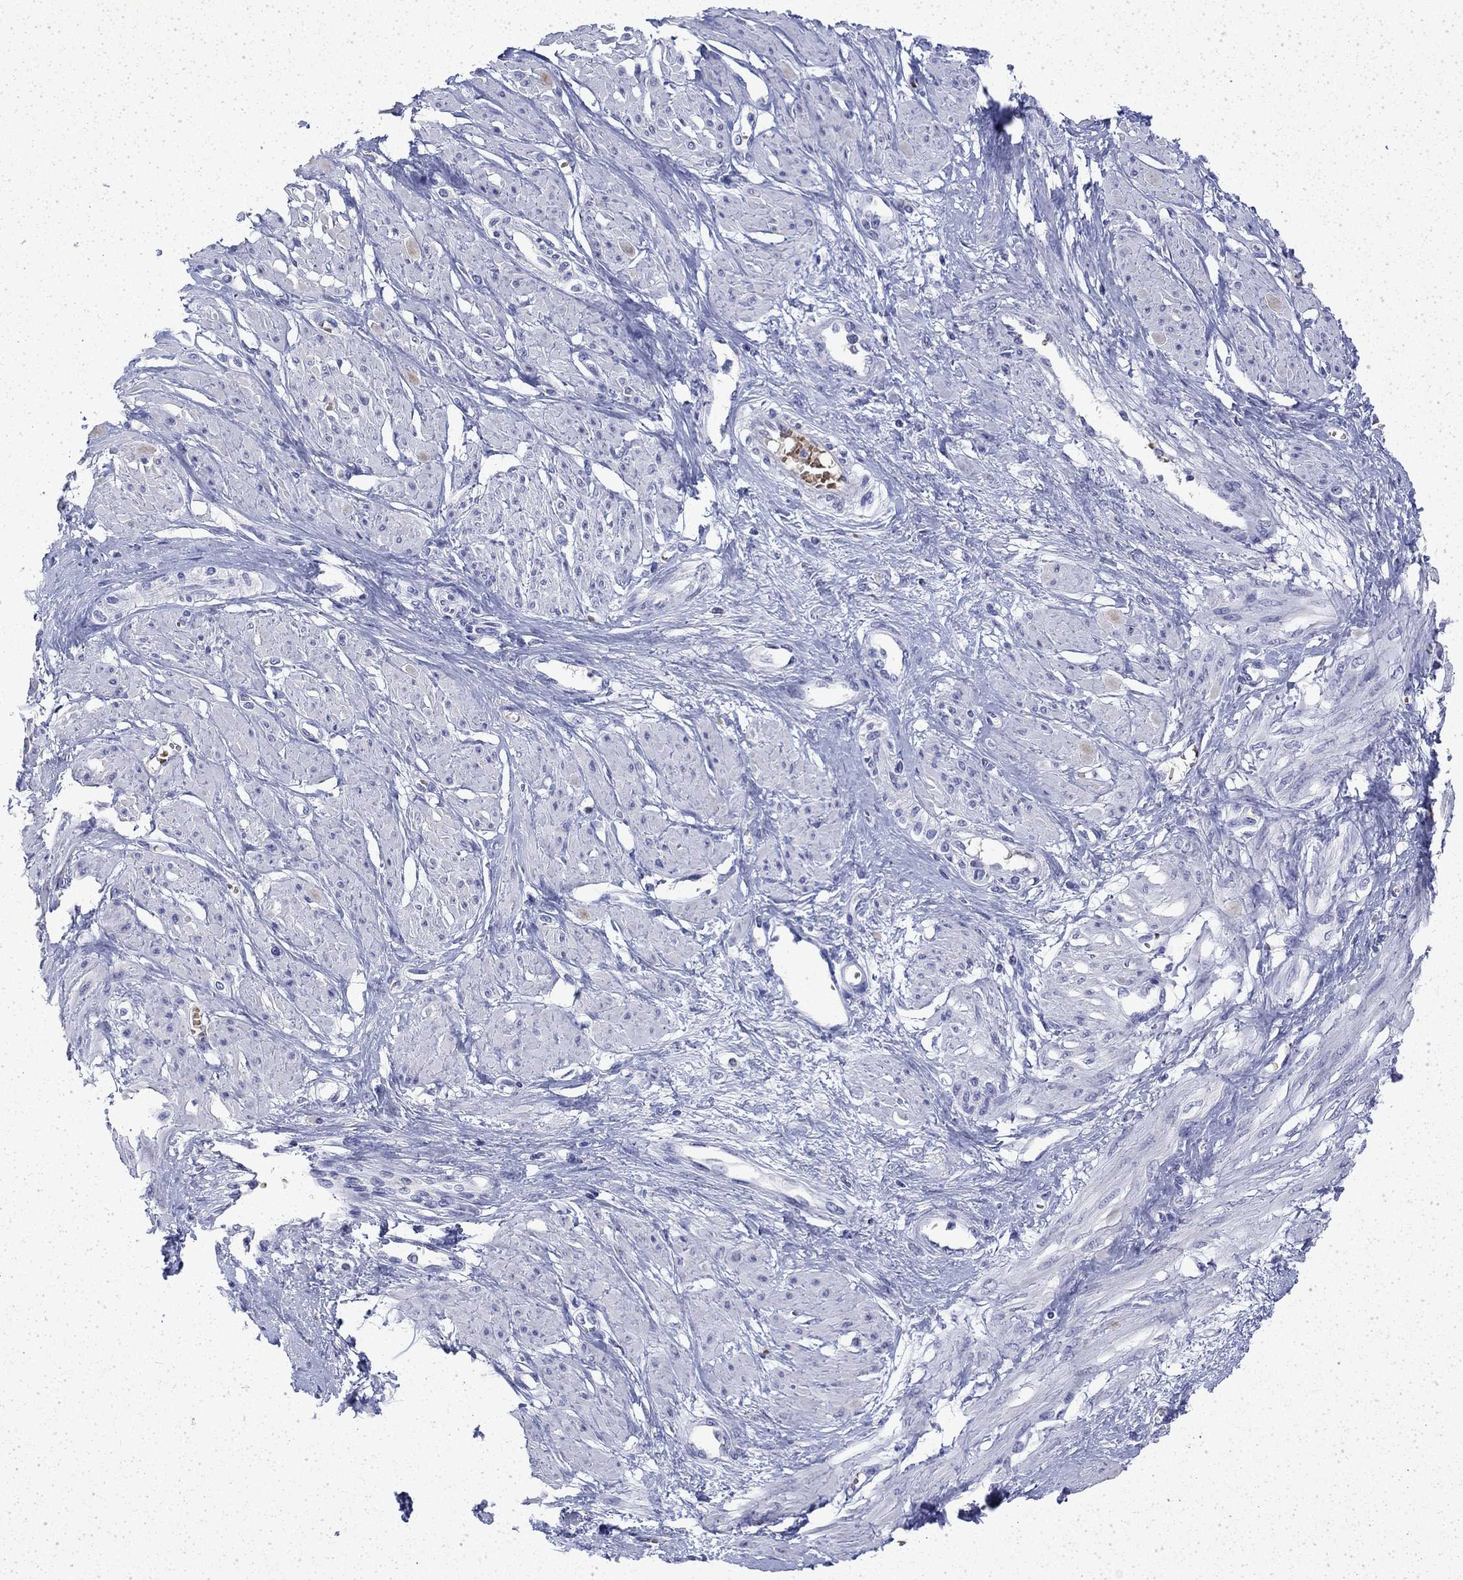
{"staining": {"intensity": "negative", "quantity": "none", "location": "none"}, "tissue": "smooth muscle", "cell_type": "Smooth muscle cells", "image_type": "normal", "snomed": [{"axis": "morphology", "description": "Normal tissue, NOS"}, {"axis": "topography", "description": "Smooth muscle"}, {"axis": "topography", "description": "Uterus"}], "caption": "Smooth muscle cells show no significant positivity in unremarkable smooth muscle. The staining was performed using DAB (3,3'-diaminobenzidine) to visualize the protein expression in brown, while the nuclei were stained in blue with hematoxylin (Magnification: 20x).", "gene": "ENPP6", "patient": {"sex": "female", "age": 39}}